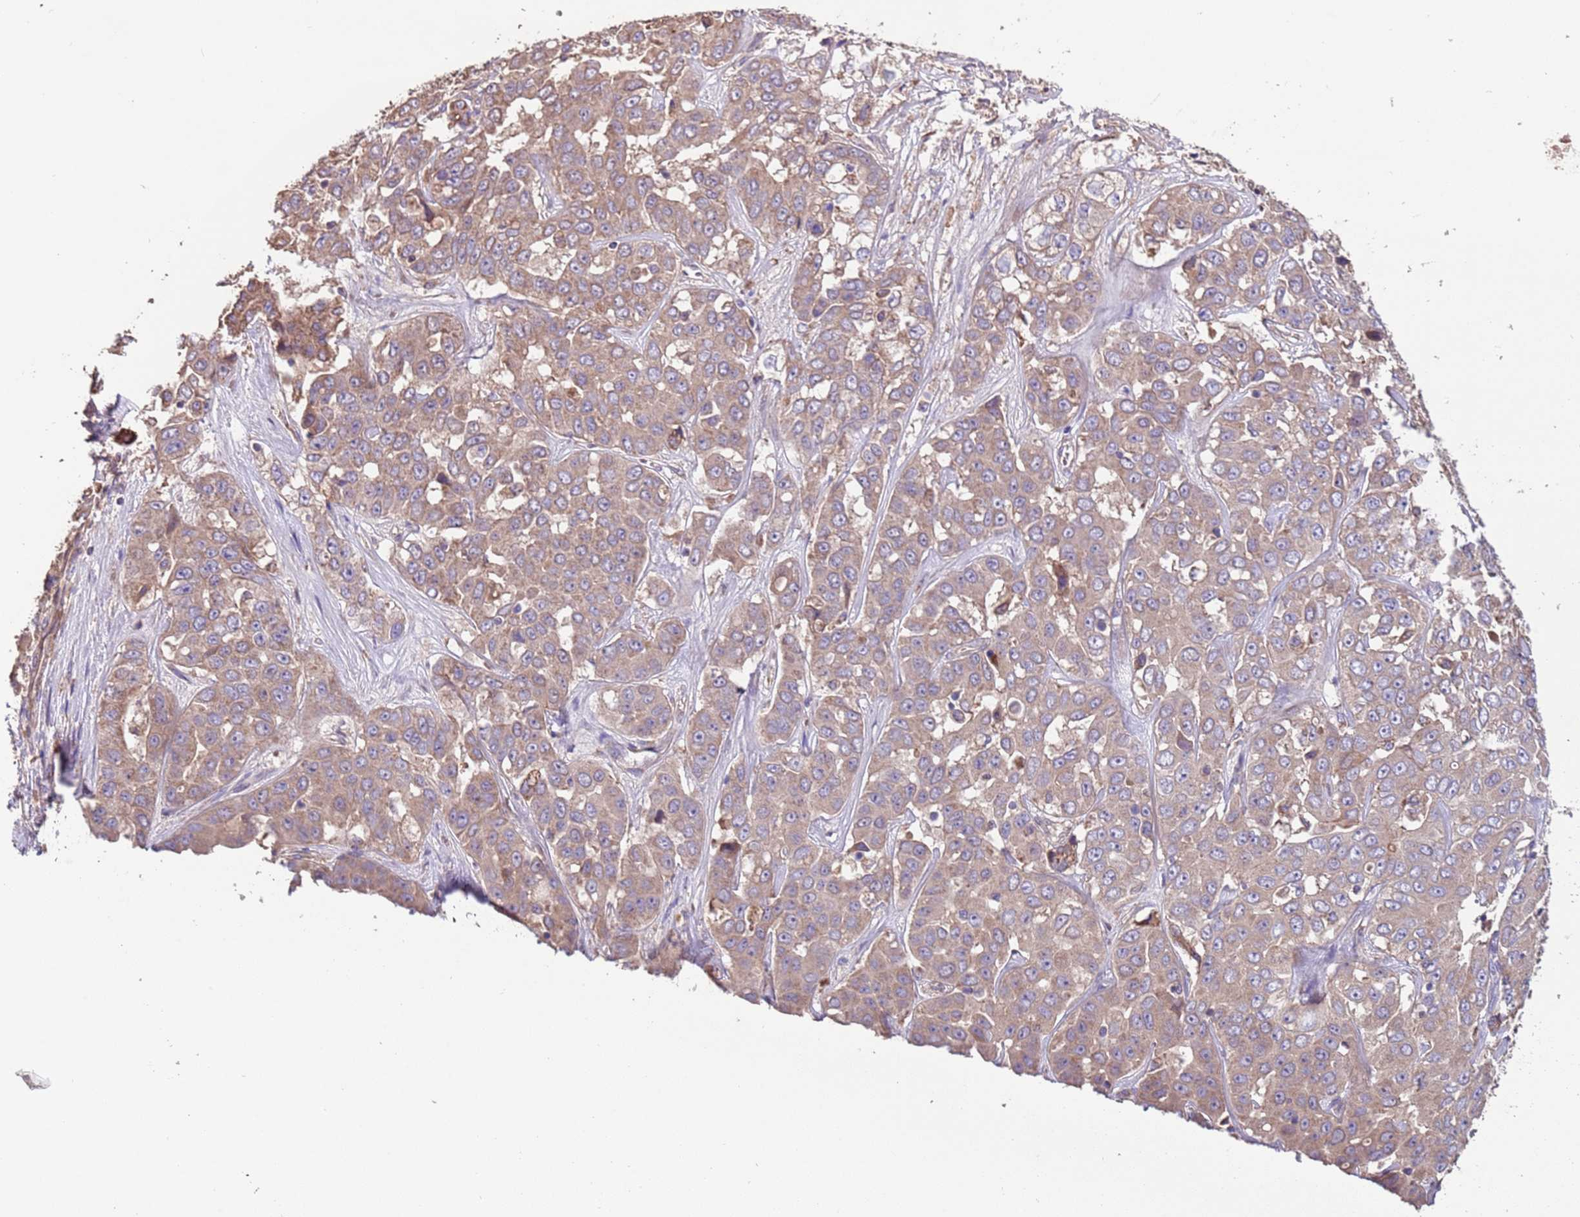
{"staining": {"intensity": "weak", "quantity": ">75%", "location": "cytoplasmic/membranous"}, "tissue": "liver cancer", "cell_type": "Tumor cells", "image_type": "cancer", "snomed": [{"axis": "morphology", "description": "Cholangiocarcinoma"}, {"axis": "topography", "description": "Liver"}], "caption": "A brown stain shows weak cytoplasmic/membranous staining of a protein in human cholangiocarcinoma (liver) tumor cells. (brown staining indicates protein expression, while blue staining denotes nuclei).", "gene": "EEF1AKMT1", "patient": {"sex": "female", "age": 52}}